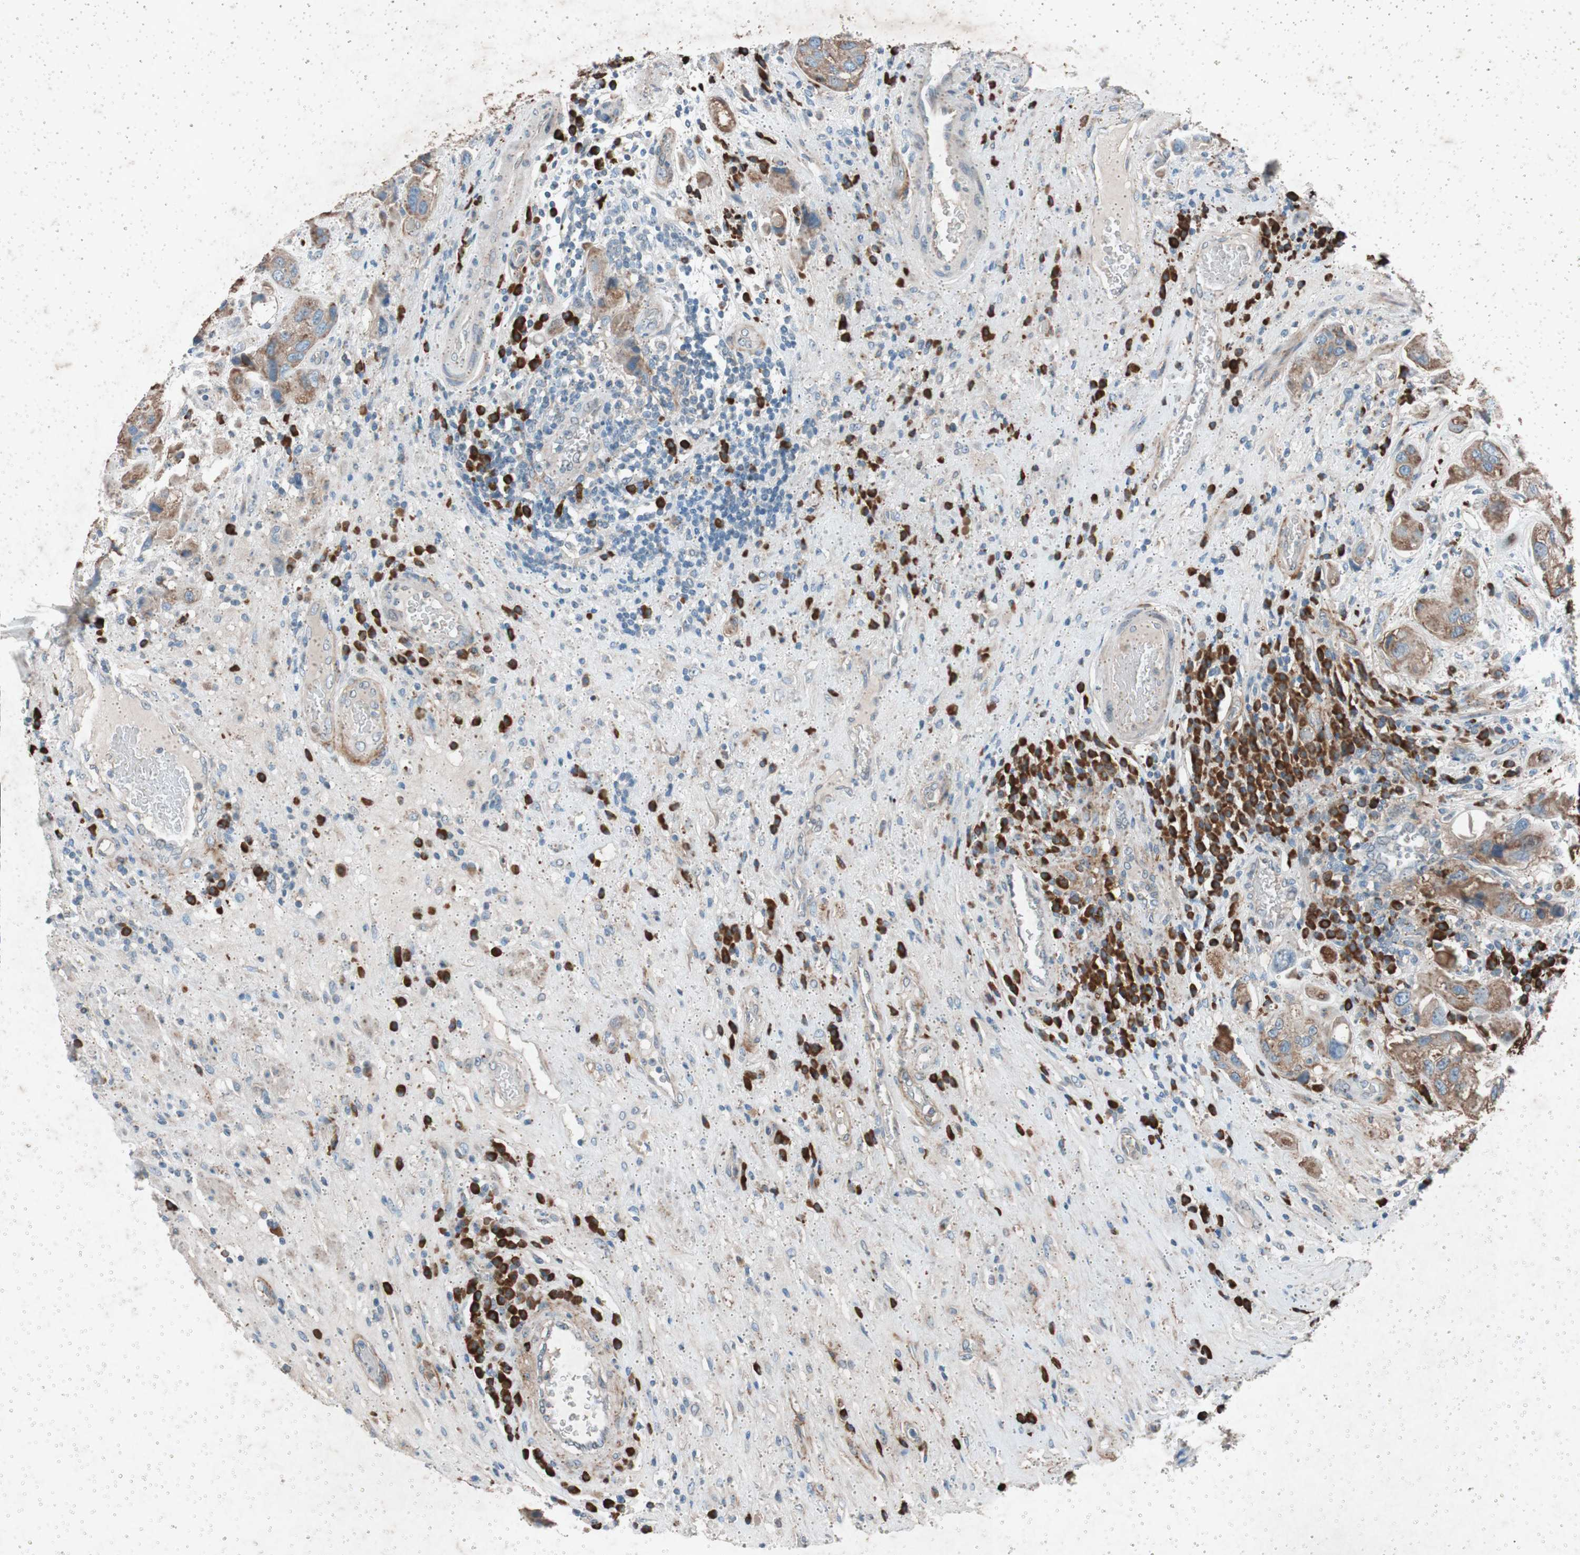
{"staining": {"intensity": "moderate", "quantity": "25%-75%", "location": "cytoplasmic/membranous"}, "tissue": "urothelial cancer", "cell_type": "Tumor cells", "image_type": "cancer", "snomed": [{"axis": "morphology", "description": "Urothelial carcinoma, High grade"}, {"axis": "topography", "description": "Urinary bladder"}], "caption": "High-grade urothelial carcinoma stained with a brown dye demonstrates moderate cytoplasmic/membranous positive positivity in about 25%-75% of tumor cells.", "gene": "GRB7", "patient": {"sex": "female", "age": 64}}